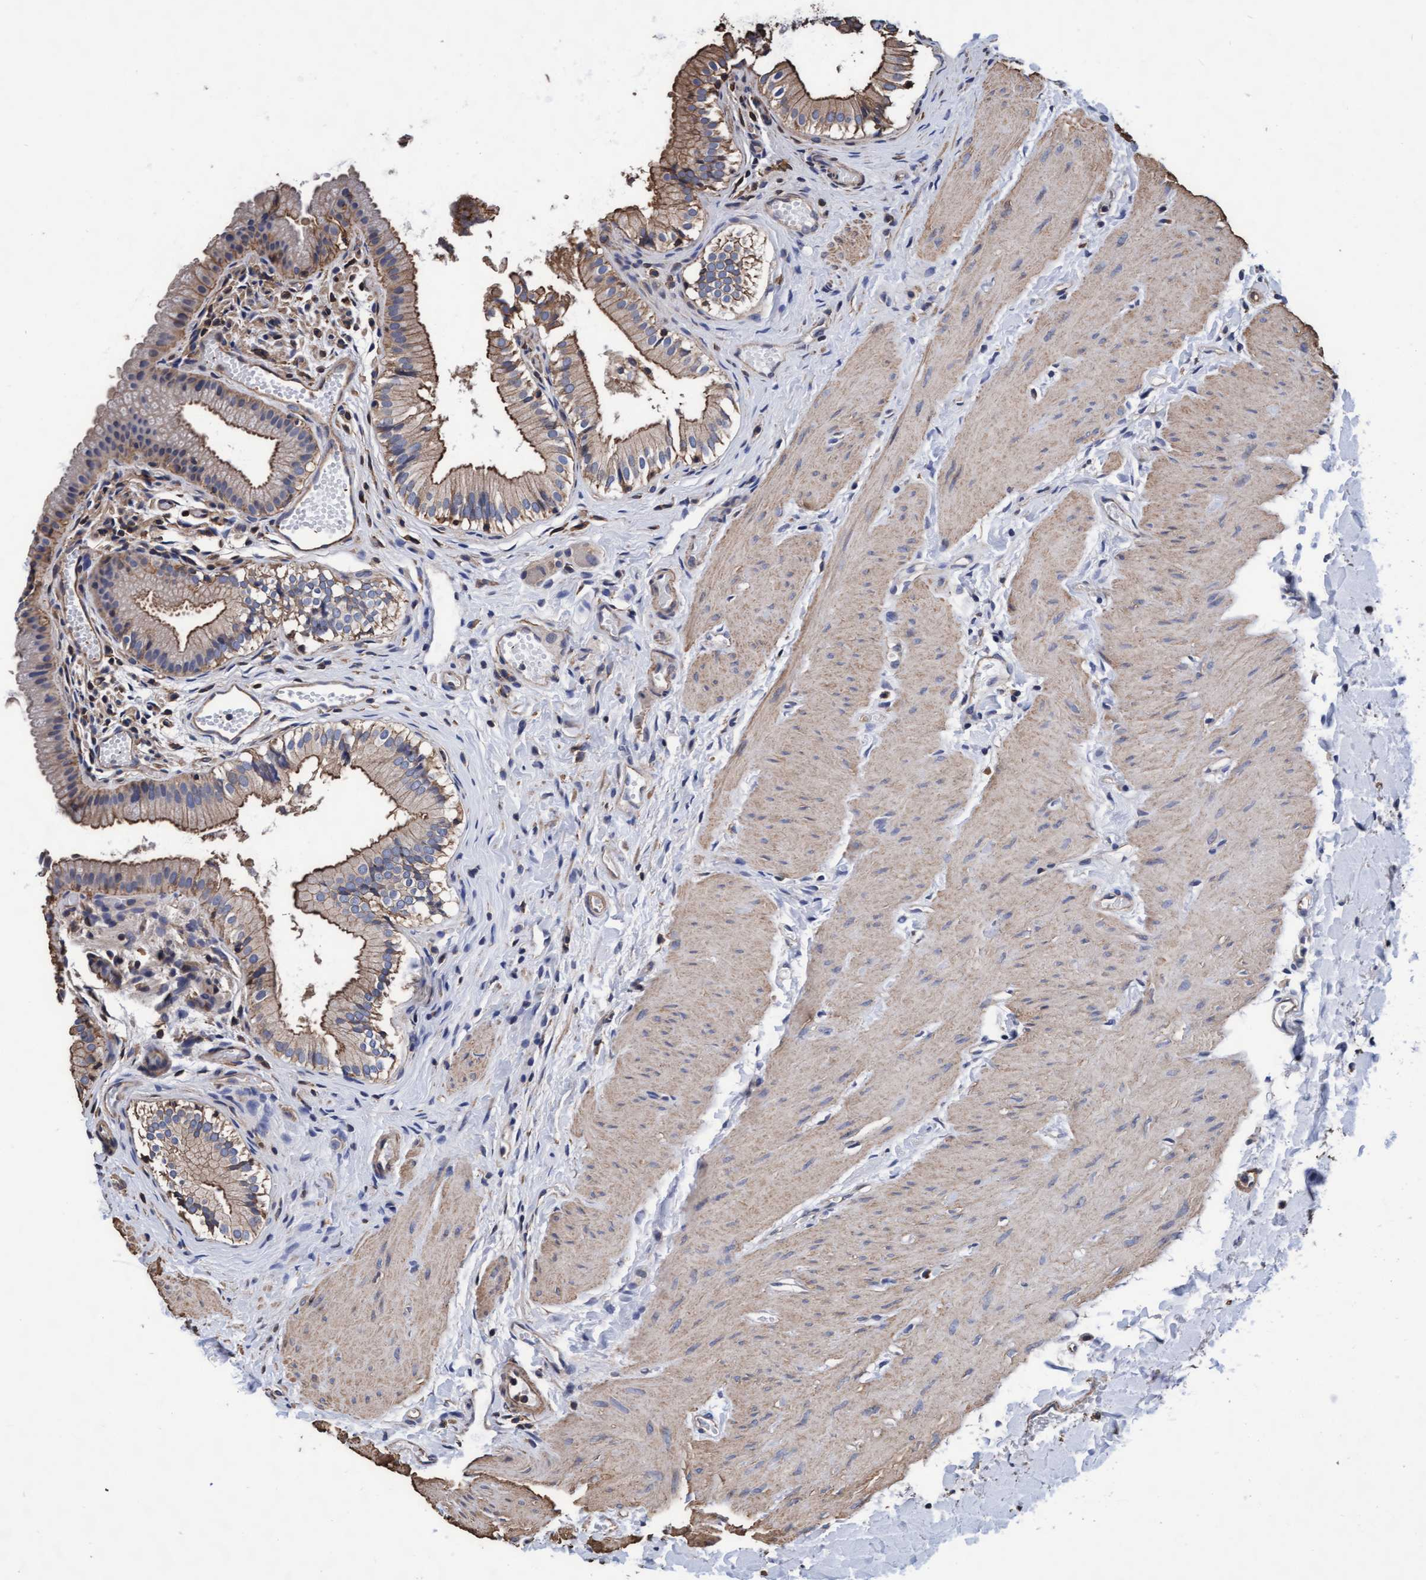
{"staining": {"intensity": "moderate", "quantity": ">75%", "location": "cytoplasmic/membranous"}, "tissue": "gallbladder", "cell_type": "Glandular cells", "image_type": "normal", "snomed": [{"axis": "morphology", "description": "Normal tissue, NOS"}, {"axis": "topography", "description": "Gallbladder"}], "caption": "Human gallbladder stained with a brown dye demonstrates moderate cytoplasmic/membranous positive positivity in approximately >75% of glandular cells.", "gene": "GRHPR", "patient": {"sex": "female", "age": 26}}